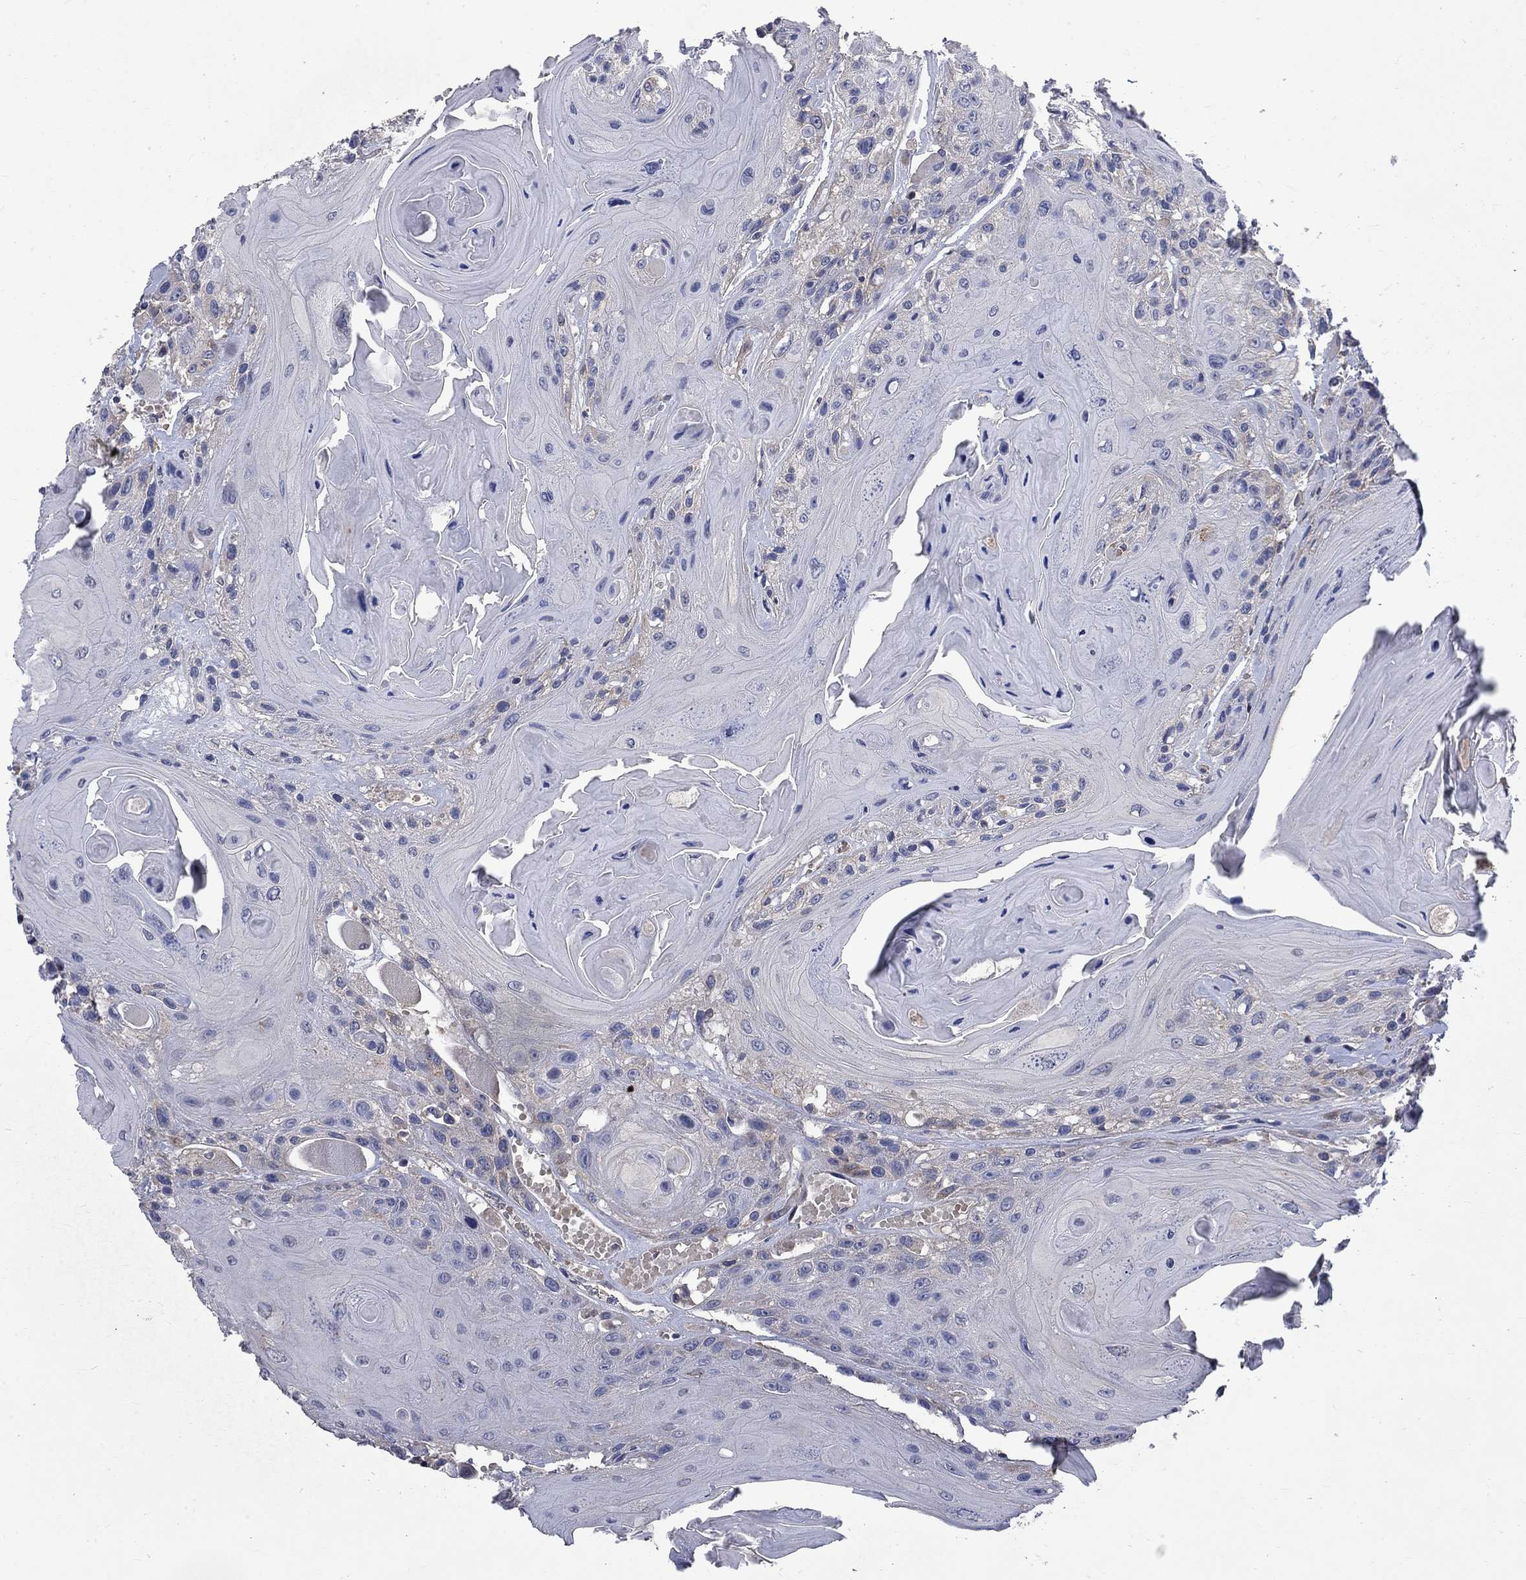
{"staining": {"intensity": "negative", "quantity": "none", "location": "none"}, "tissue": "head and neck cancer", "cell_type": "Tumor cells", "image_type": "cancer", "snomed": [{"axis": "morphology", "description": "Squamous cell carcinoma, NOS"}, {"axis": "topography", "description": "Head-Neck"}], "caption": "High magnification brightfield microscopy of head and neck cancer (squamous cell carcinoma) stained with DAB (brown) and counterstained with hematoxylin (blue): tumor cells show no significant expression.", "gene": "HSPA12A", "patient": {"sex": "female", "age": 59}}